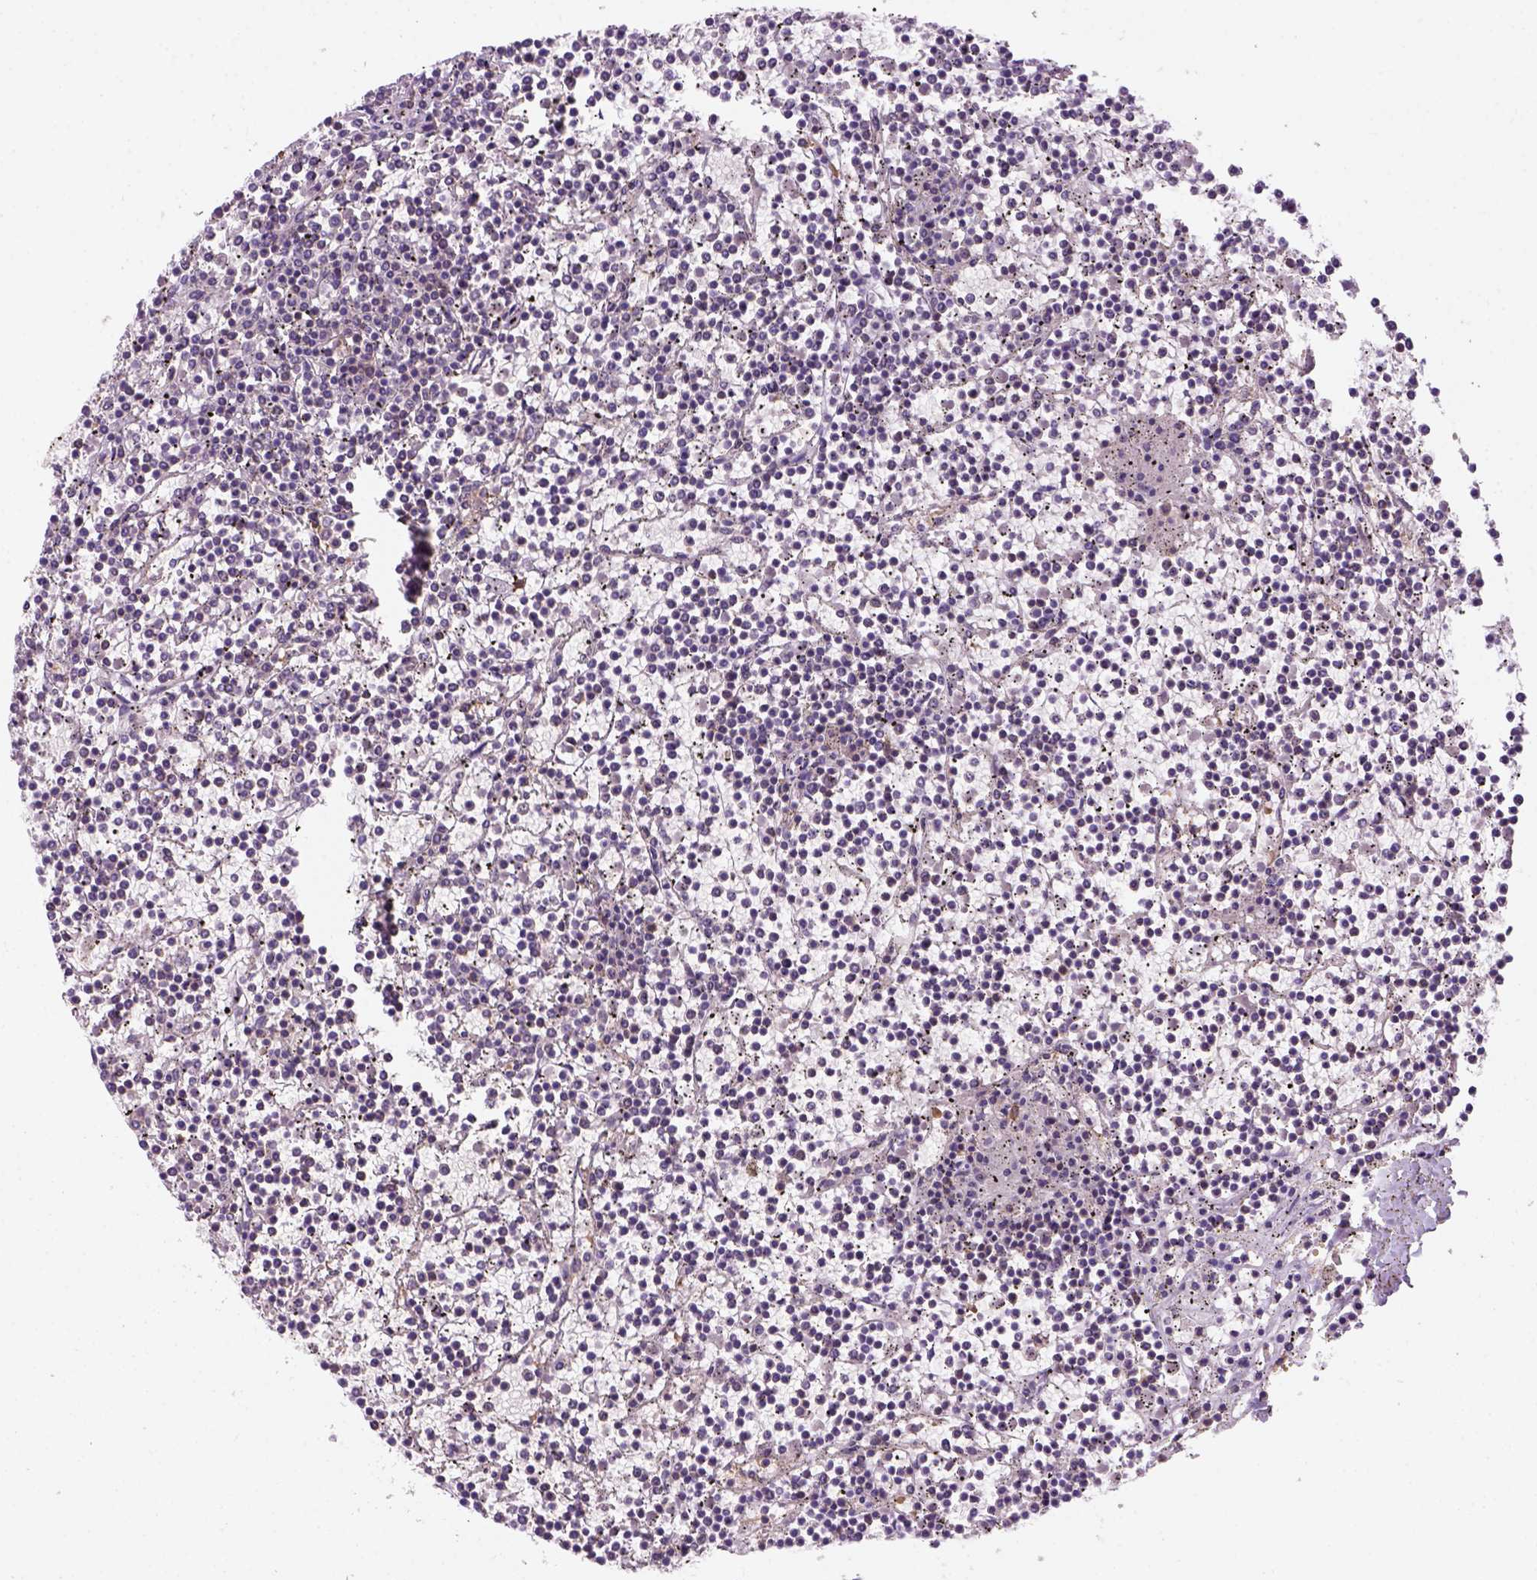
{"staining": {"intensity": "negative", "quantity": "none", "location": "none"}, "tissue": "lymphoma", "cell_type": "Tumor cells", "image_type": "cancer", "snomed": [{"axis": "morphology", "description": "Malignant lymphoma, non-Hodgkin's type, Low grade"}, {"axis": "topography", "description": "Spleen"}], "caption": "The IHC micrograph has no significant staining in tumor cells of lymphoma tissue.", "gene": "GOT1", "patient": {"sex": "female", "age": 19}}